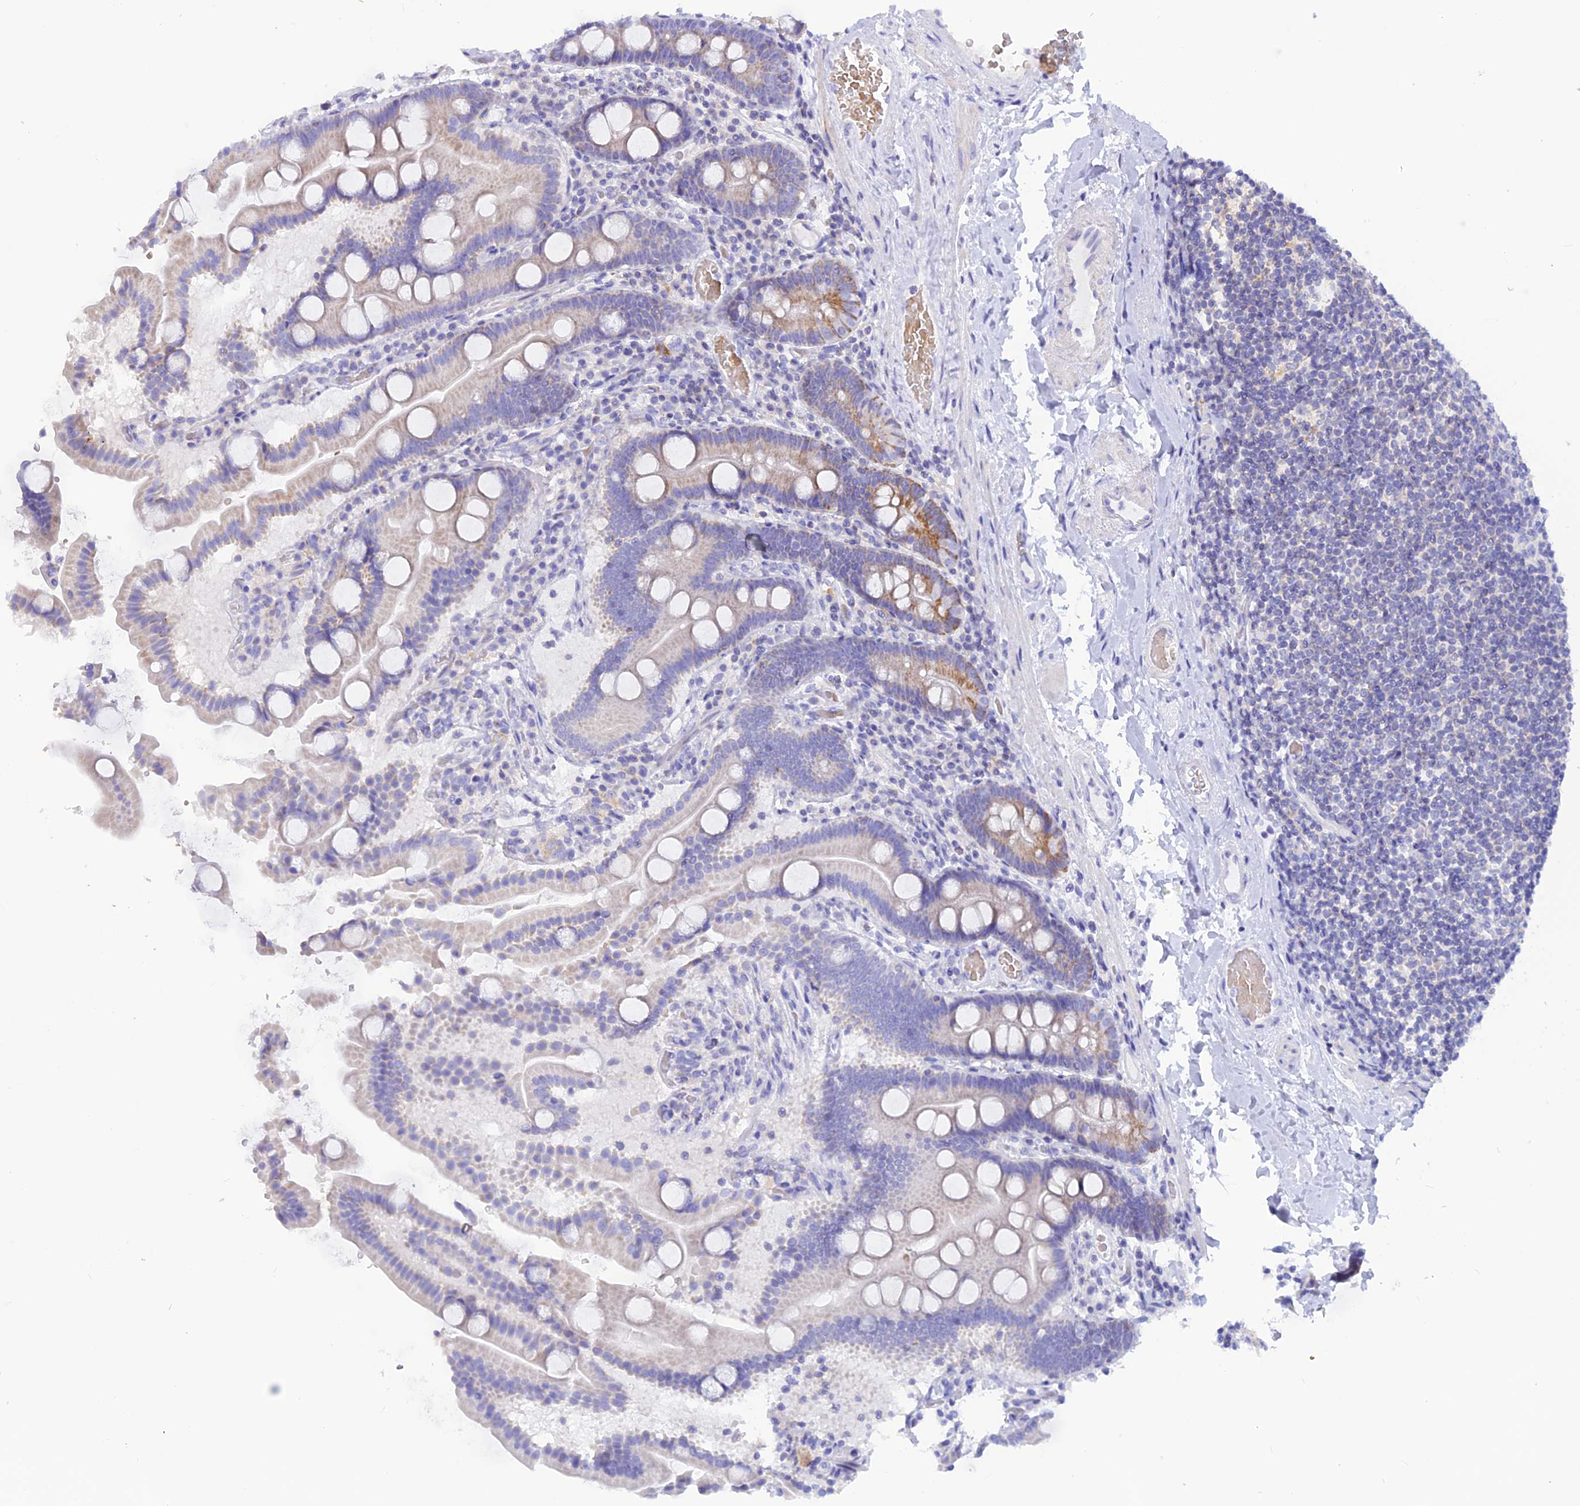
{"staining": {"intensity": "moderate", "quantity": "<25%", "location": "cytoplasmic/membranous"}, "tissue": "duodenum", "cell_type": "Glandular cells", "image_type": "normal", "snomed": [{"axis": "morphology", "description": "Normal tissue, NOS"}, {"axis": "topography", "description": "Duodenum"}], "caption": "Immunohistochemistry (IHC) of normal duodenum displays low levels of moderate cytoplasmic/membranous staining in approximately <25% of glandular cells.", "gene": "GLYATL1B", "patient": {"sex": "male", "age": 55}}